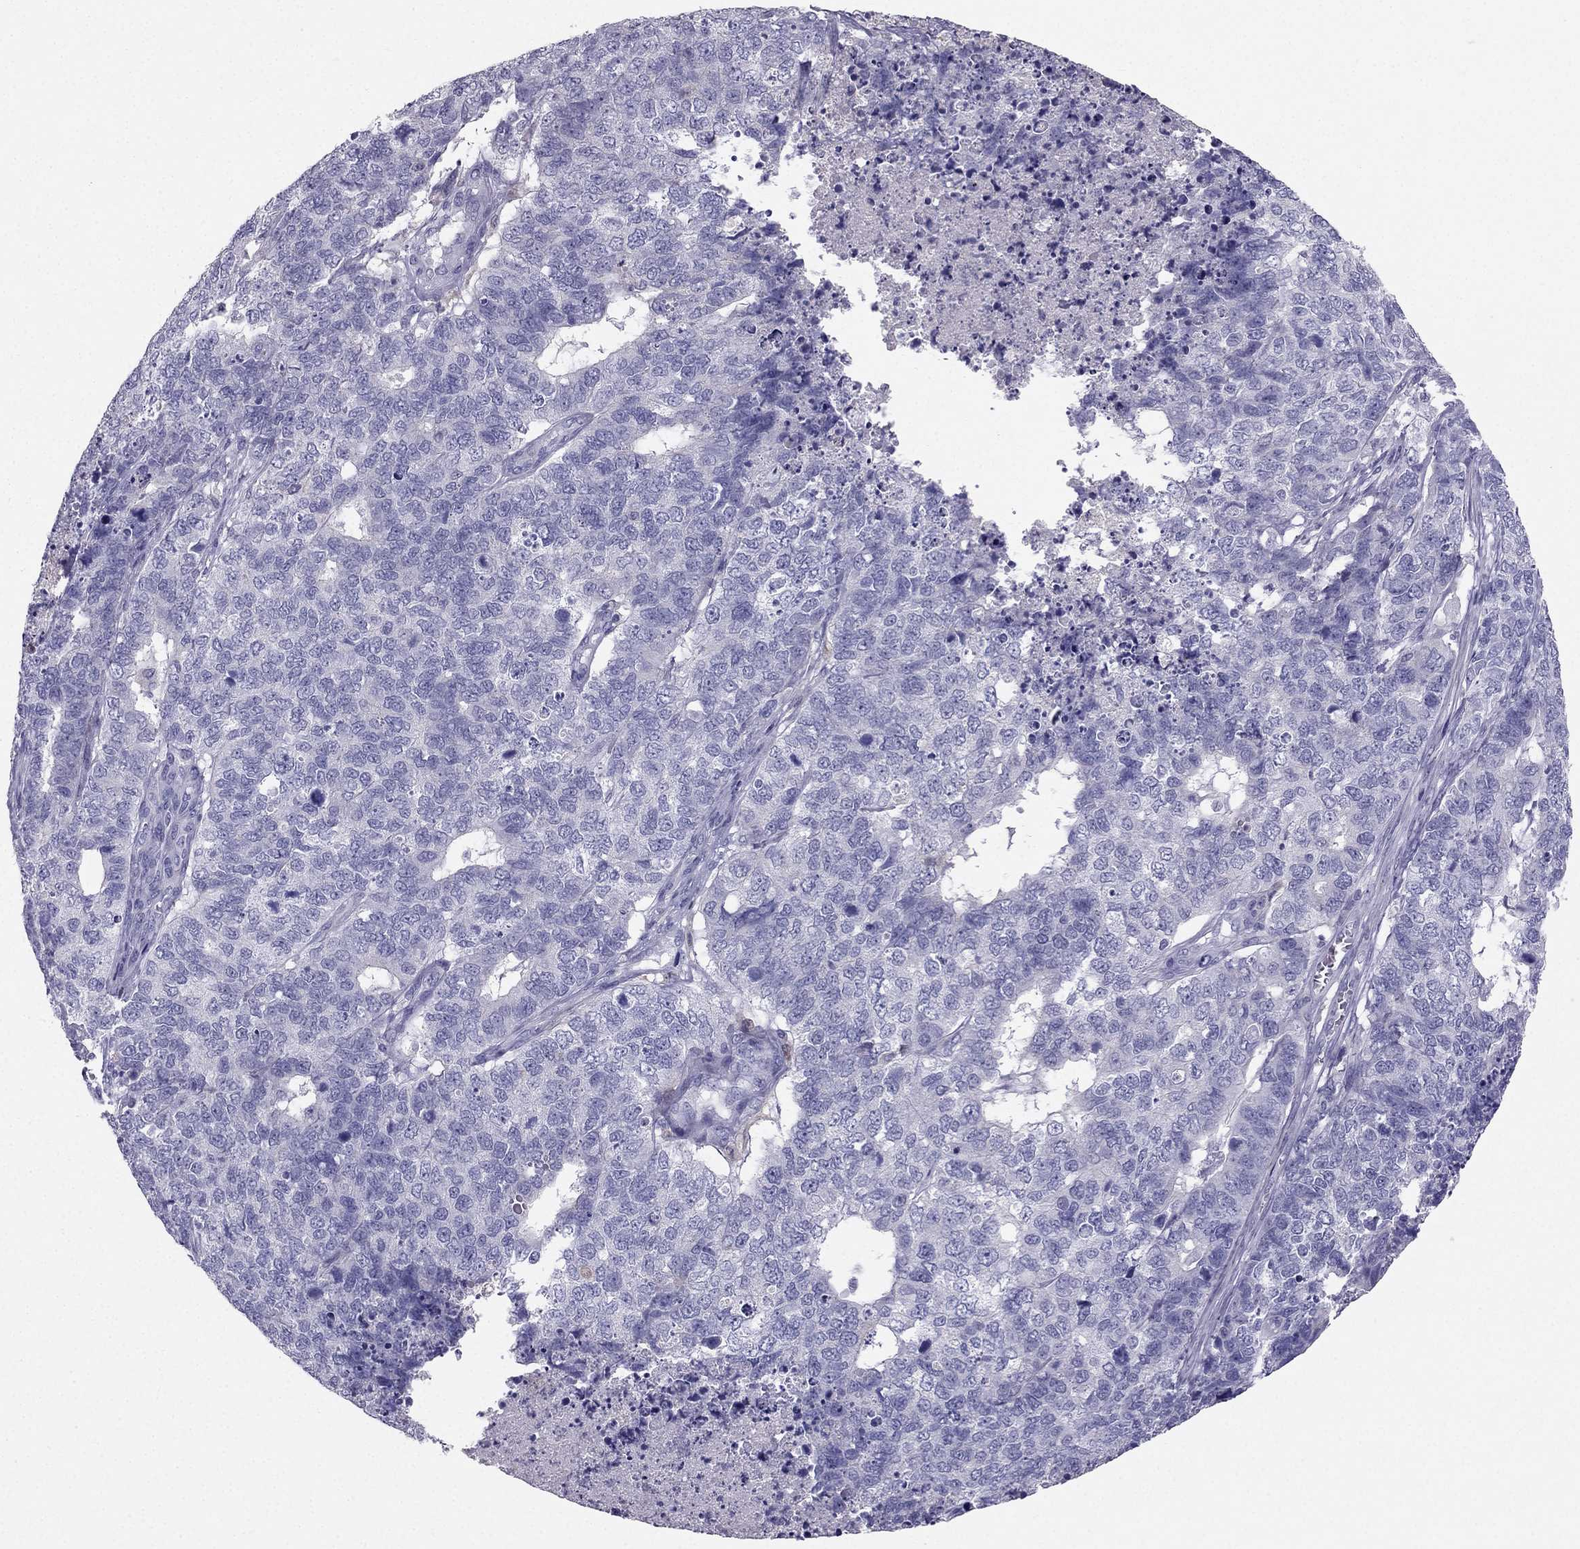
{"staining": {"intensity": "negative", "quantity": "none", "location": "none"}, "tissue": "cervical cancer", "cell_type": "Tumor cells", "image_type": "cancer", "snomed": [{"axis": "morphology", "description": "Squamous cell carcinoma, NOS"}, {"axis": "topography", "description": "Cervix"}], "caption": "Cervical cancer stained for a protein using immunohistochemistry displays no positivity tumor cells.", "gene": "LMTK3", "patient": {"sex": "female", "age": 63}}